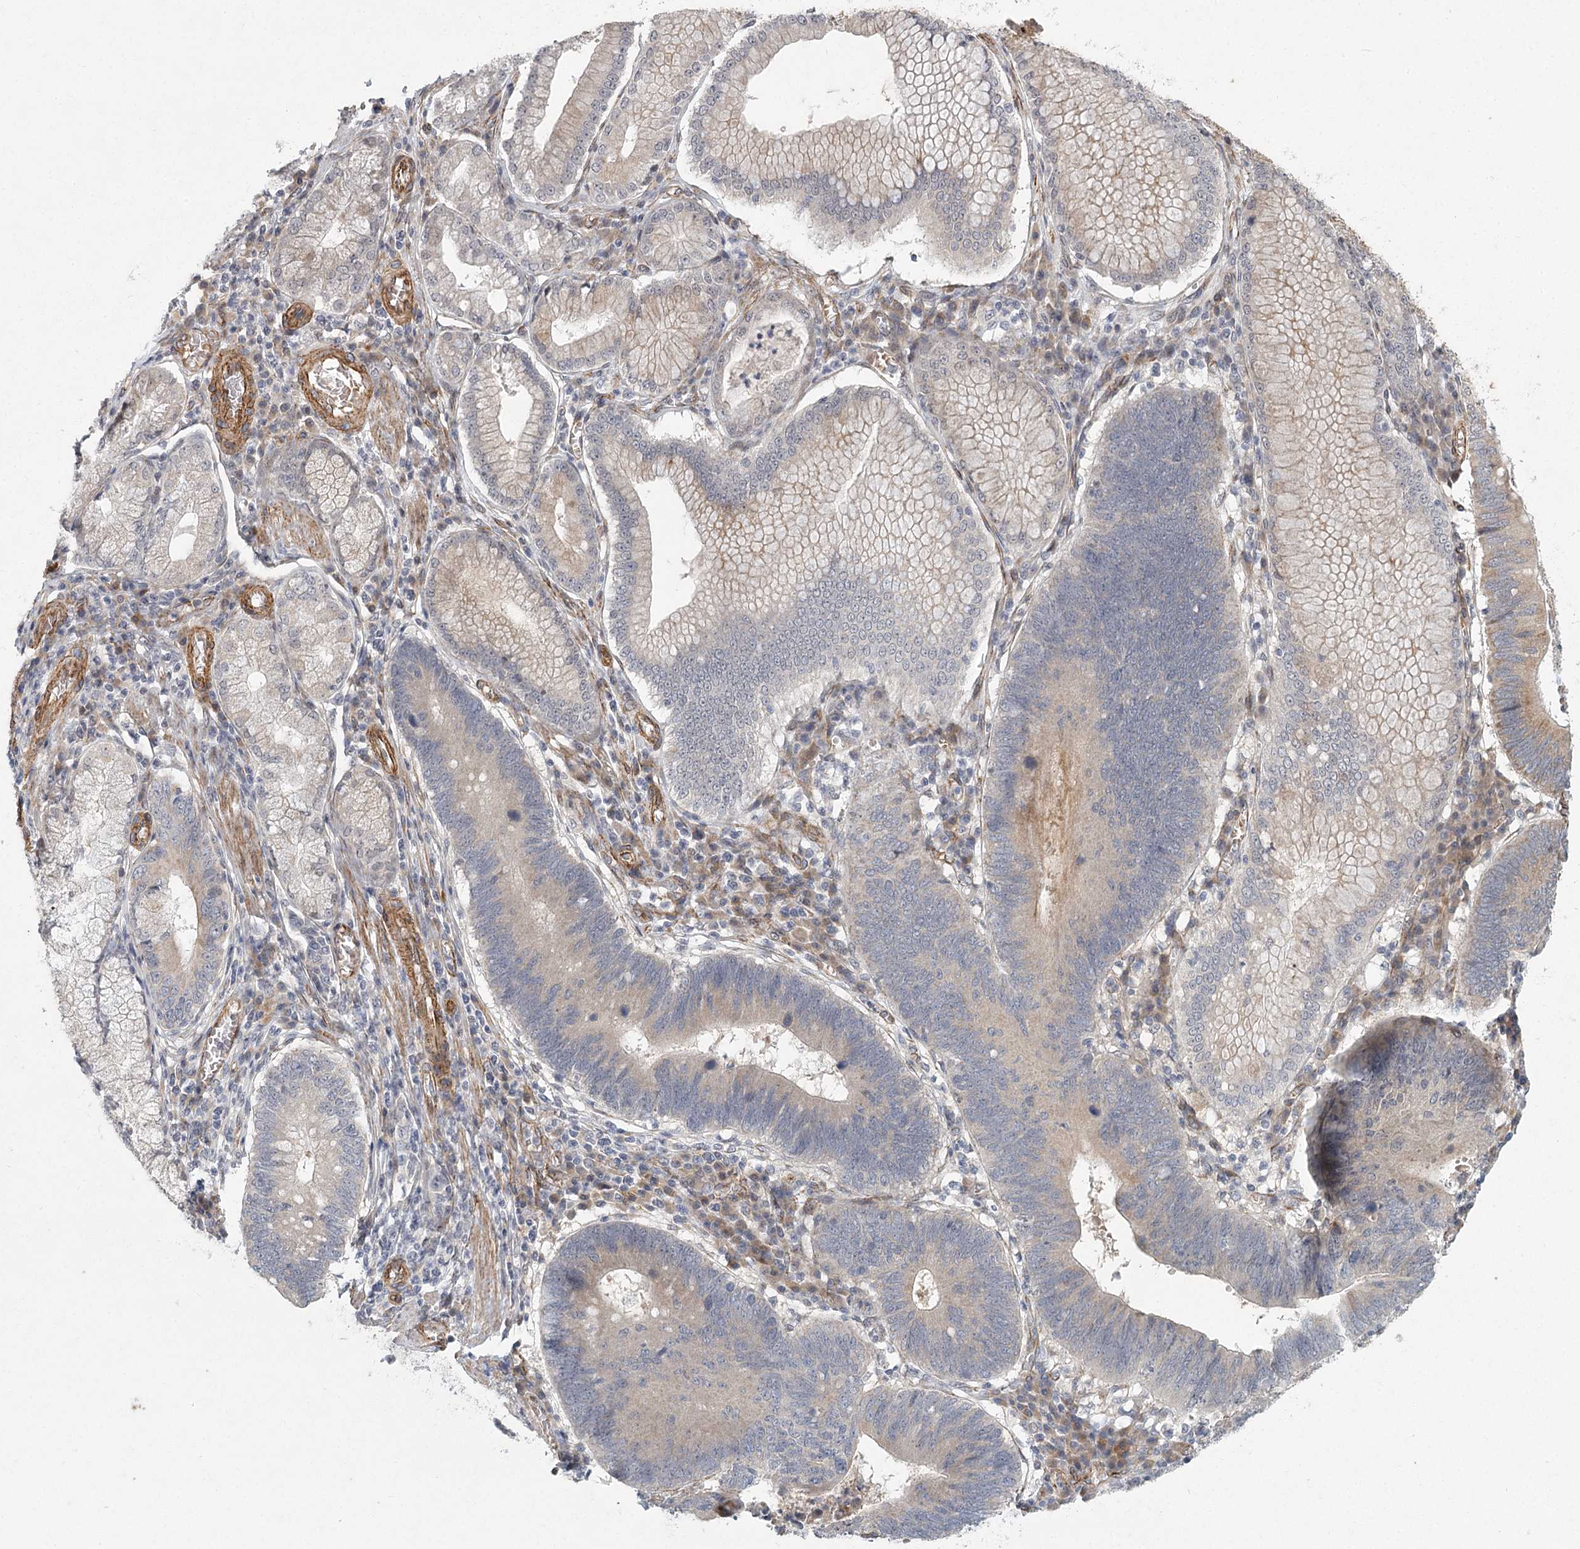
{"staining": {"intensity": "weak", "quantity": "25%-75%", "location": "cytoplasmic/membranous"}, "tissue": "stomach cancer", "cell_type": "Tumor cells", "image_type": "cancer", "snomed": [{"axis": "morphology", "description": "Adenocarcinoma, NOS"}, {"axis": "topography", "description": "Stomach"}], "caption": "Immunohistochemistry (IHC) of adenocarcinoma (stomach) shows low levels of weak cytoplasmic/membranous expression in approximately 25%-75% of tumor cells.", "gene": "MEPE", "patient": {"sex": "male", "age": 59}}